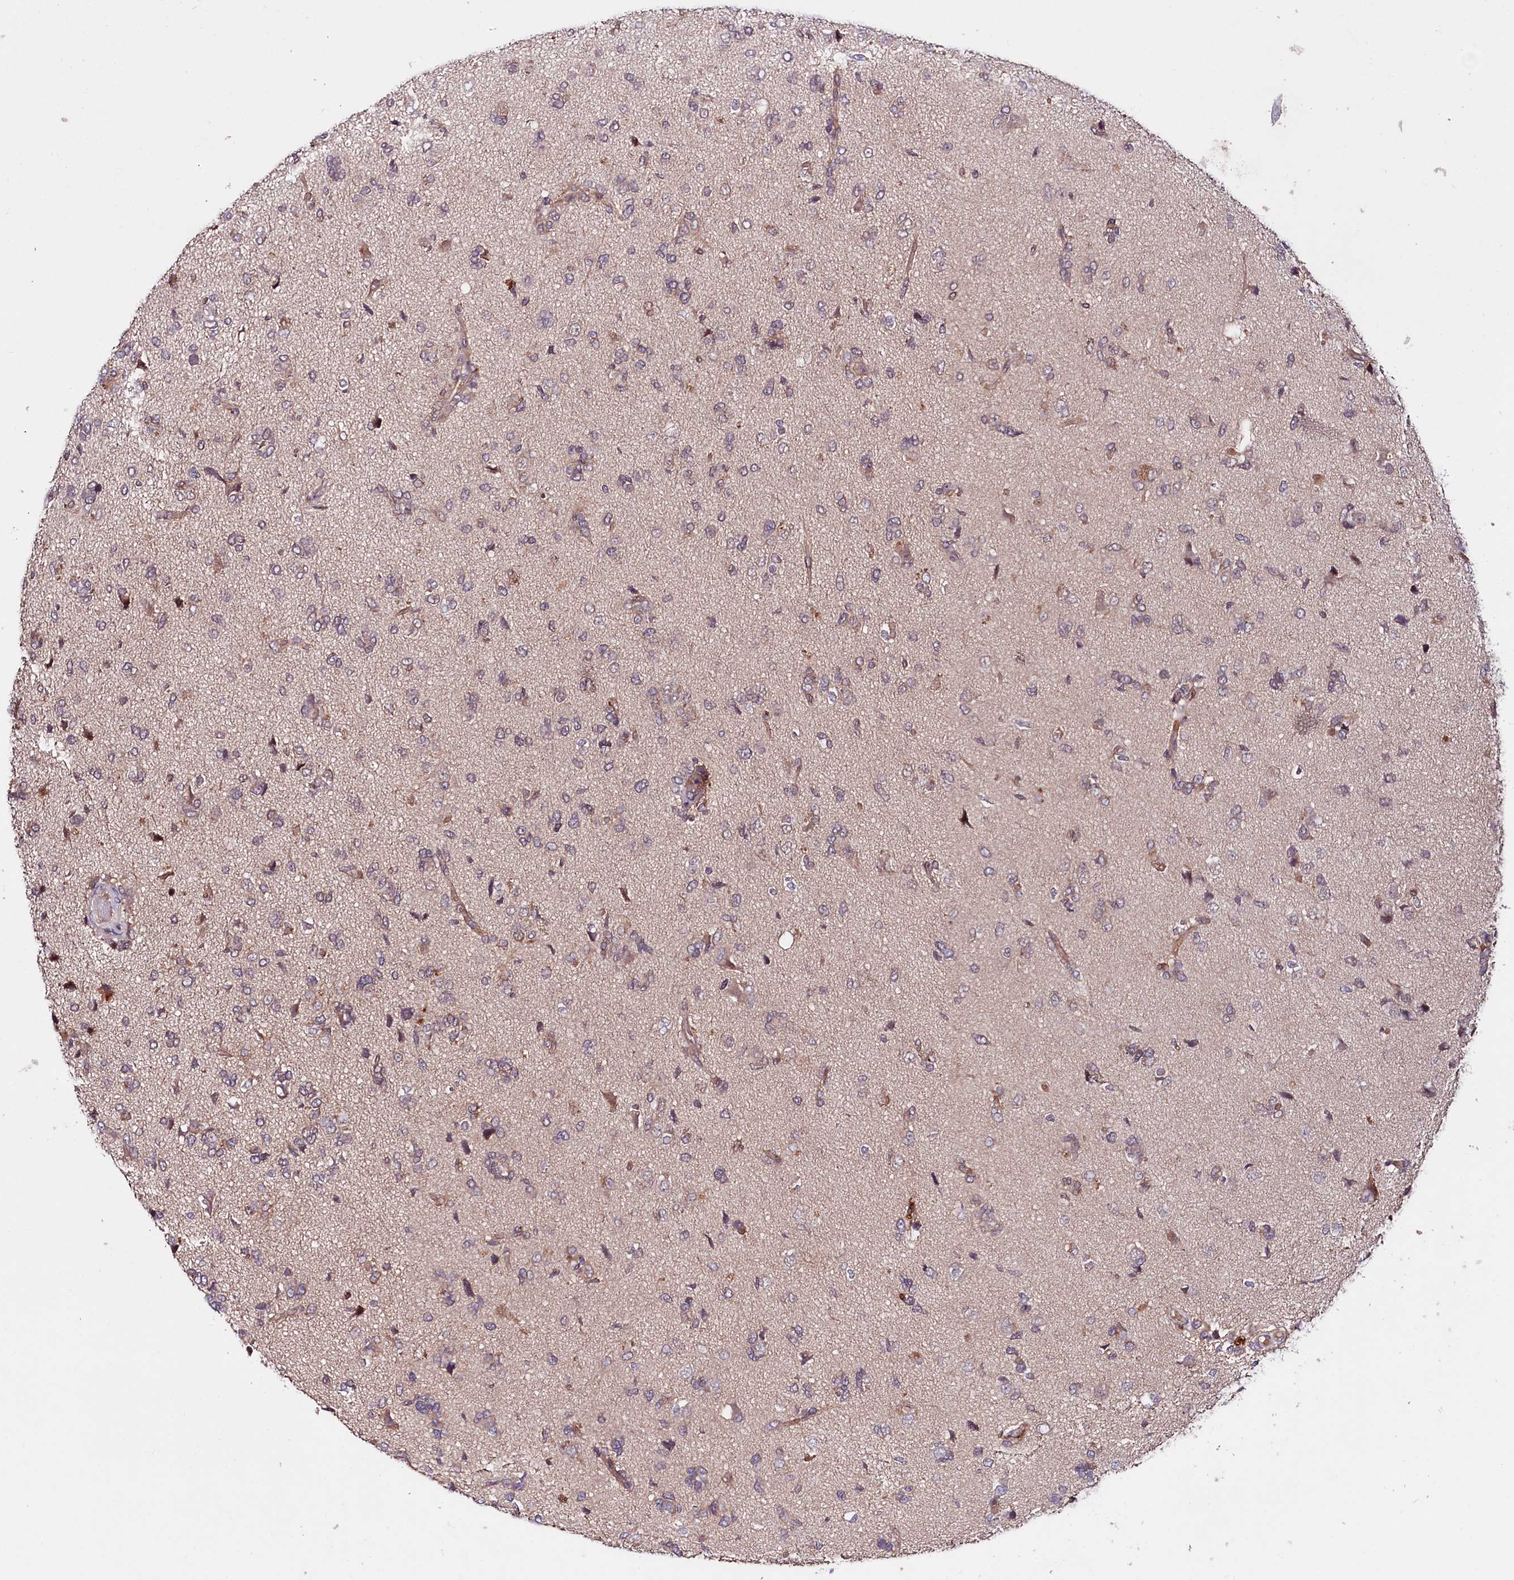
{"staining": {"intensity": "moderate", "quantity": "<25%", "location": "cytoplasmic/membranous"}, "tissue": "glioma", "cell_type": "Tumor cells", "image_type": "cancer", "snomed": [{"axis": "morphology", "description": "Glioma, malignant, High grade"}, {"axis": "topography", "description": "Brain"}], "caption": "Immunohistochemistry micrograph of malignant high-grade glioma stained for a protein (brown), which demonstrates low levels of moderate cytoplasmic/membranous expression in about <25% of tumor cells.", "gene": "TAFAZZIN", "patient": {"sex": "female", "age": 59}}